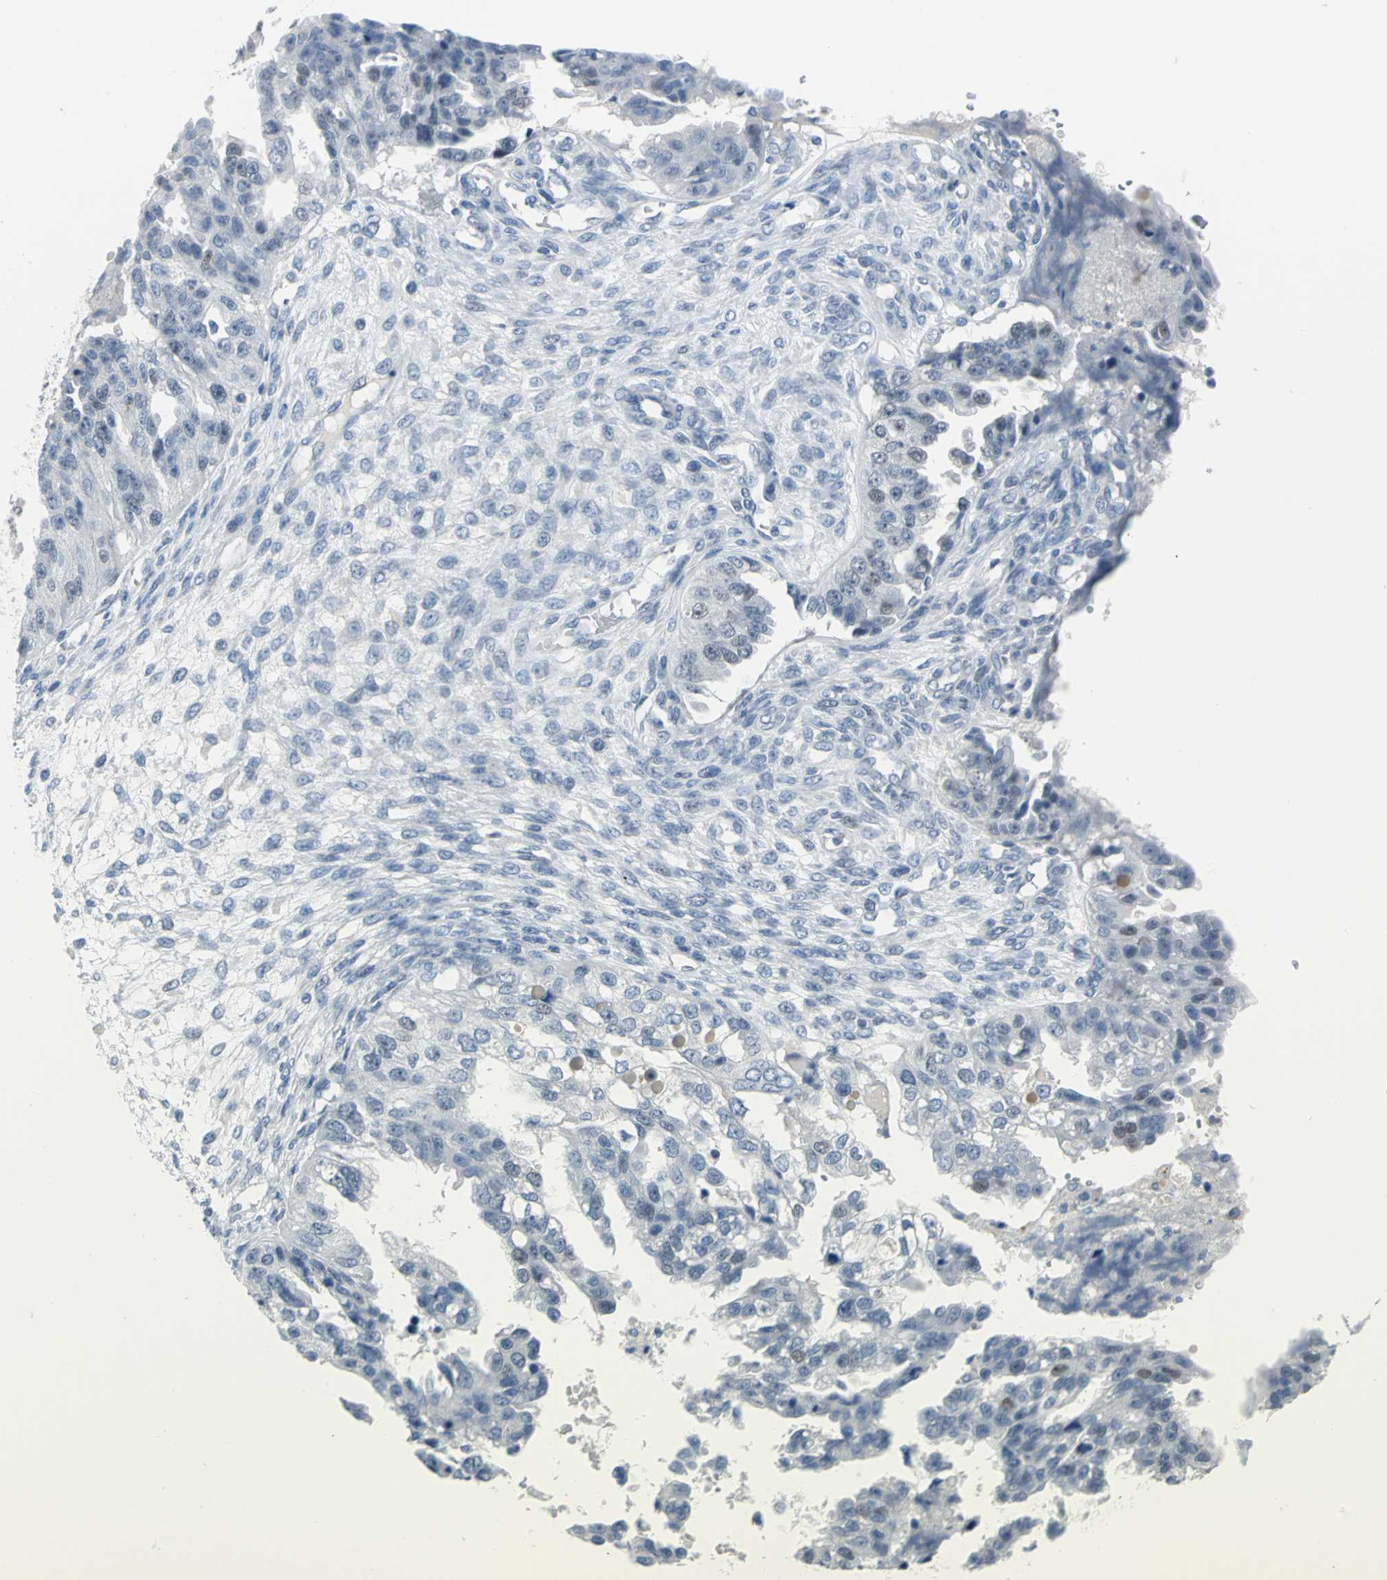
{"staining": {"intensity": "weak", "quantity": "<25%", "location": "nuclear"}, "tissue": "ovarian cancer", "cell_type": "Tumor cells", "image_type": "cancer", "snomed": [{"axis": "morphology", "description": "Cystadenocarcinoma, serous, NOS"}, {"axis": "topography", "description": "Ovary"}], "caption": "Immunohistochemistry of serous cystadenocarcinoma (ovarian) shows no expression in tumor cells.", "gene": "MCM3", "patient": {"sex": "female", "age": 58}}